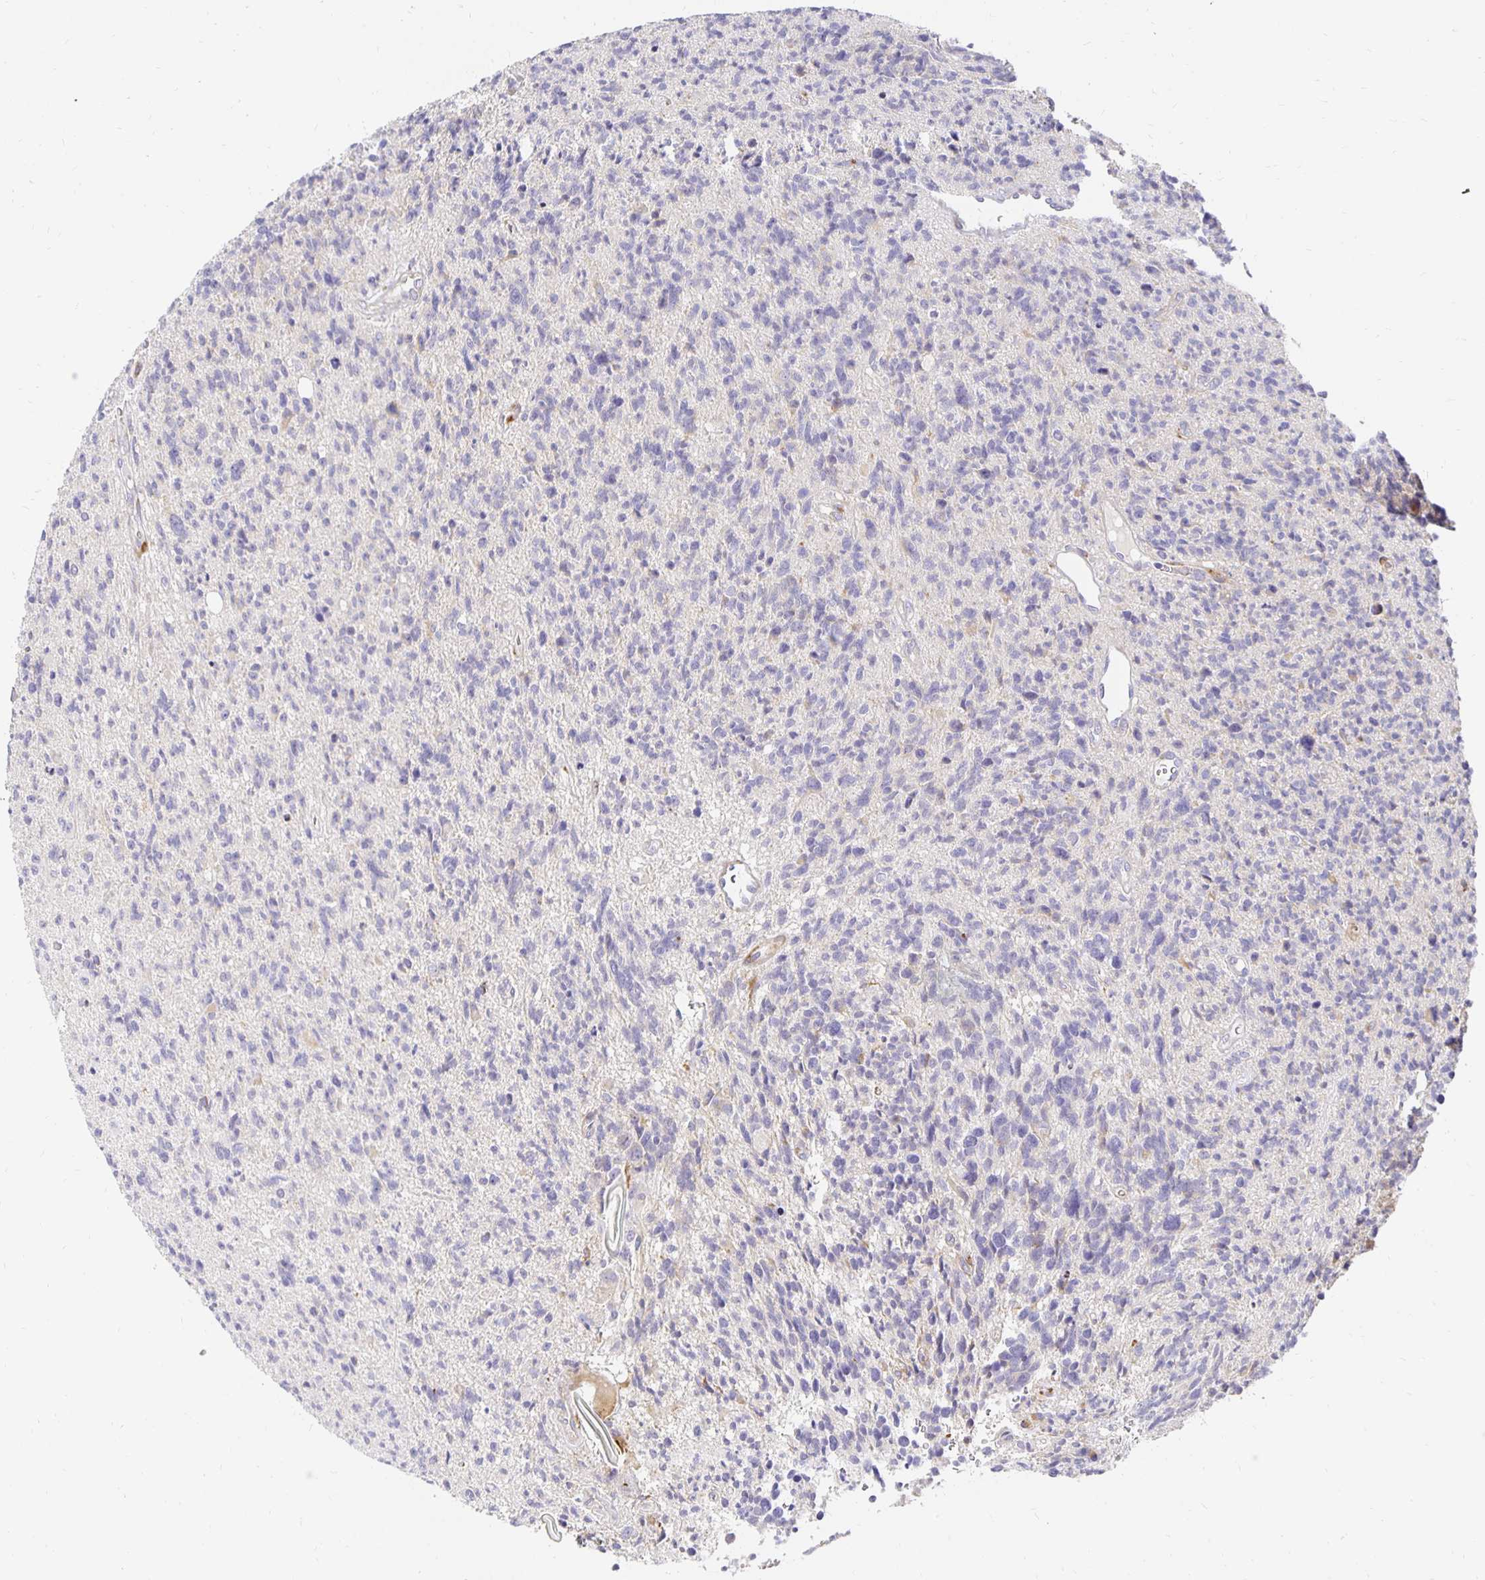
{"staining": {"intensity": "negative", "quantity": "none", "location": "none"}, "tissue": "glioma", "cell_type": "Tumor cells", "image_type": "cancer", "snomed": [{"axis": "morphology", "description": "Glioma, malignant, High grade"}, {"axis": "topography", "description": "Brain"}], "caption": "The photomicrograph exhibits no staining of tumor cells in malignant glioma (high-grade).", "gene": "PLOD1", "patient": {"sex": "male", "age": 29}}